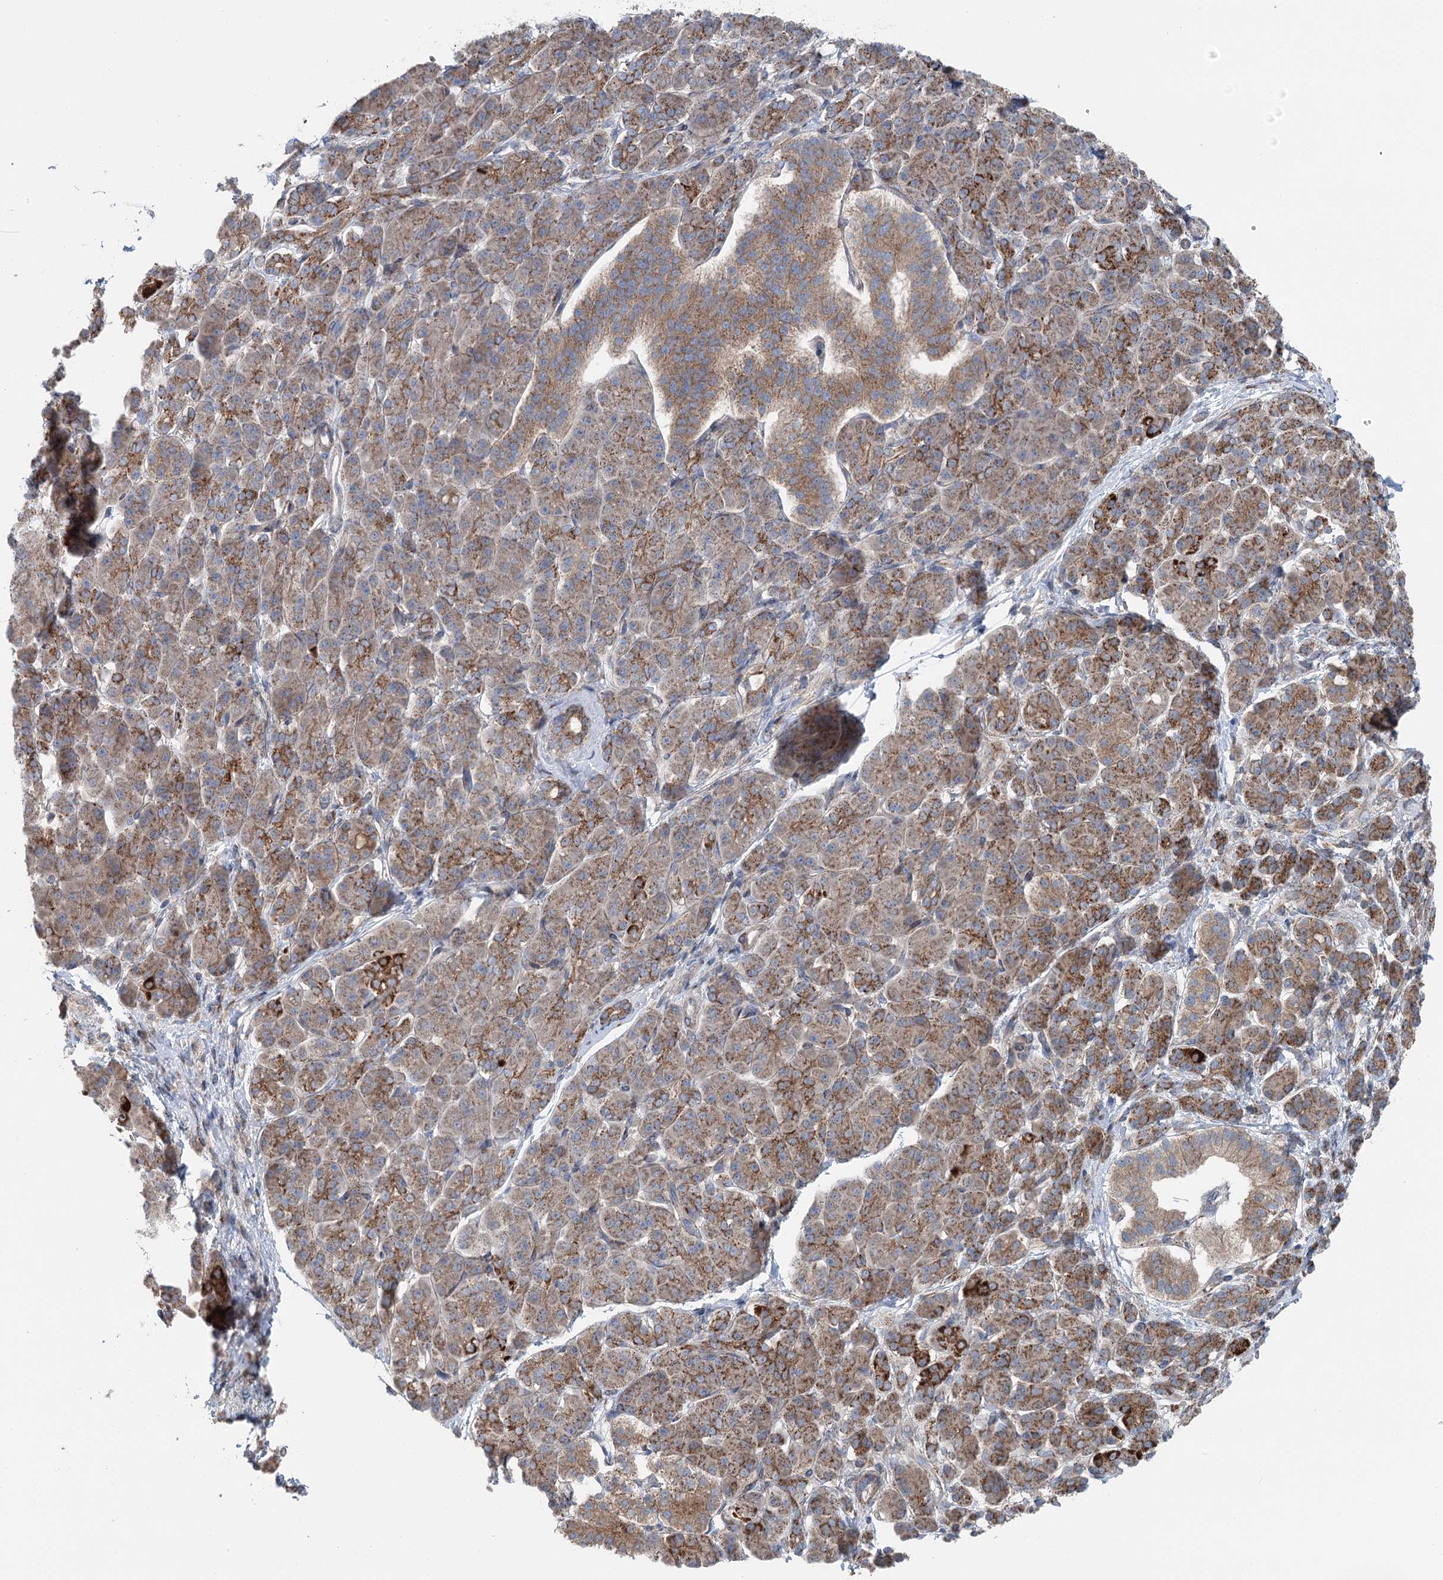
{"staining": {"intensity": "moderate", "quantity": ">75%", "location": "cytoplasmic/membranous"}, "tissue": "pancreatic cancer", "cell_type": "Tumor cells", "image_type": "cancer", "snomed": [{"axis": "morphology", "description": "Normal tissue, NOS"}, {"axis": "morphology", "description": "Adenocarcinoma, NOS"}, {"axis": "topography", "description": "Pancreas"}], "caption": "Pancreatic cancer (adenocarcinoma) was stained to show a protein in brown. There is medium levels of moderate cytoplasmic/membranous expression in approximately >75% of tumor cells. (DAB IHC with brightfield microscopy, high magnification).", "gene": "MARK2", "patient": {"sex": "female", "age": 64}}